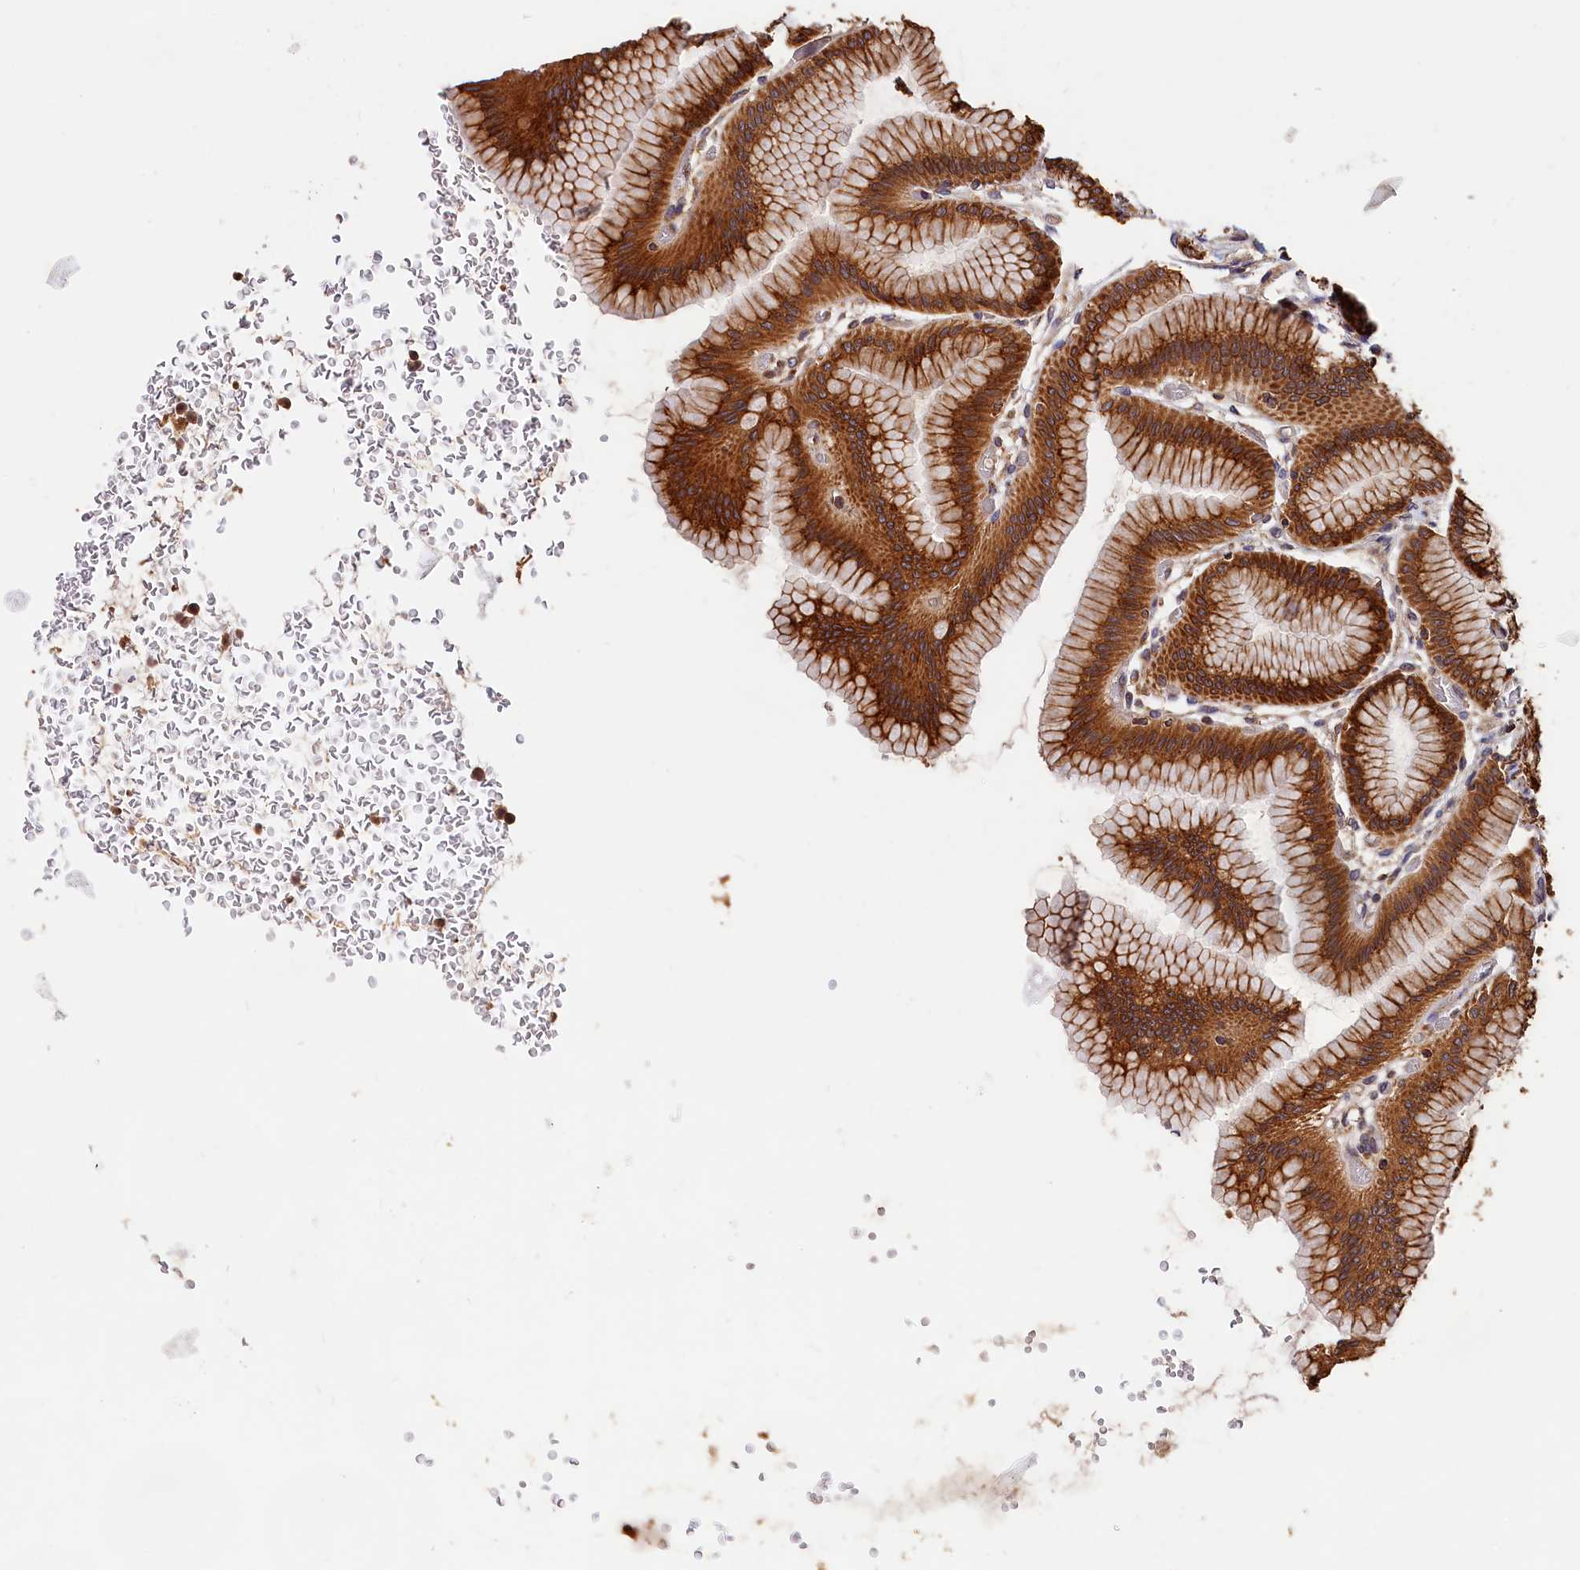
{"staining": {"intensity": "strong", "quantity": ">75%", "location": "cytoplasmic/membranous"}, "tissue": "stomach", "cell_type": "Glandular cells", "image_type": "normal", "snomed": [{"axis": "morphology", "description": "Normal tissue, NOS"}, {"axis": "morphology", "description": "Adenocarcinoma, NOS"}, {"axis": "morphology", "description": "Adenocarcinoma, High grade"}, {"axis": "topography", "description": "Stomach, upper"}, {"axis": "topography", "description": "Stomach"}], "caption": "This is a photomicrograph of IHC staining of unremarkable stomach, which shows strong expression in the cytoplasmic/membranous of glandular cells.", "gene": "HMOX2", "patient": {"sex": "female", "age": 65}}